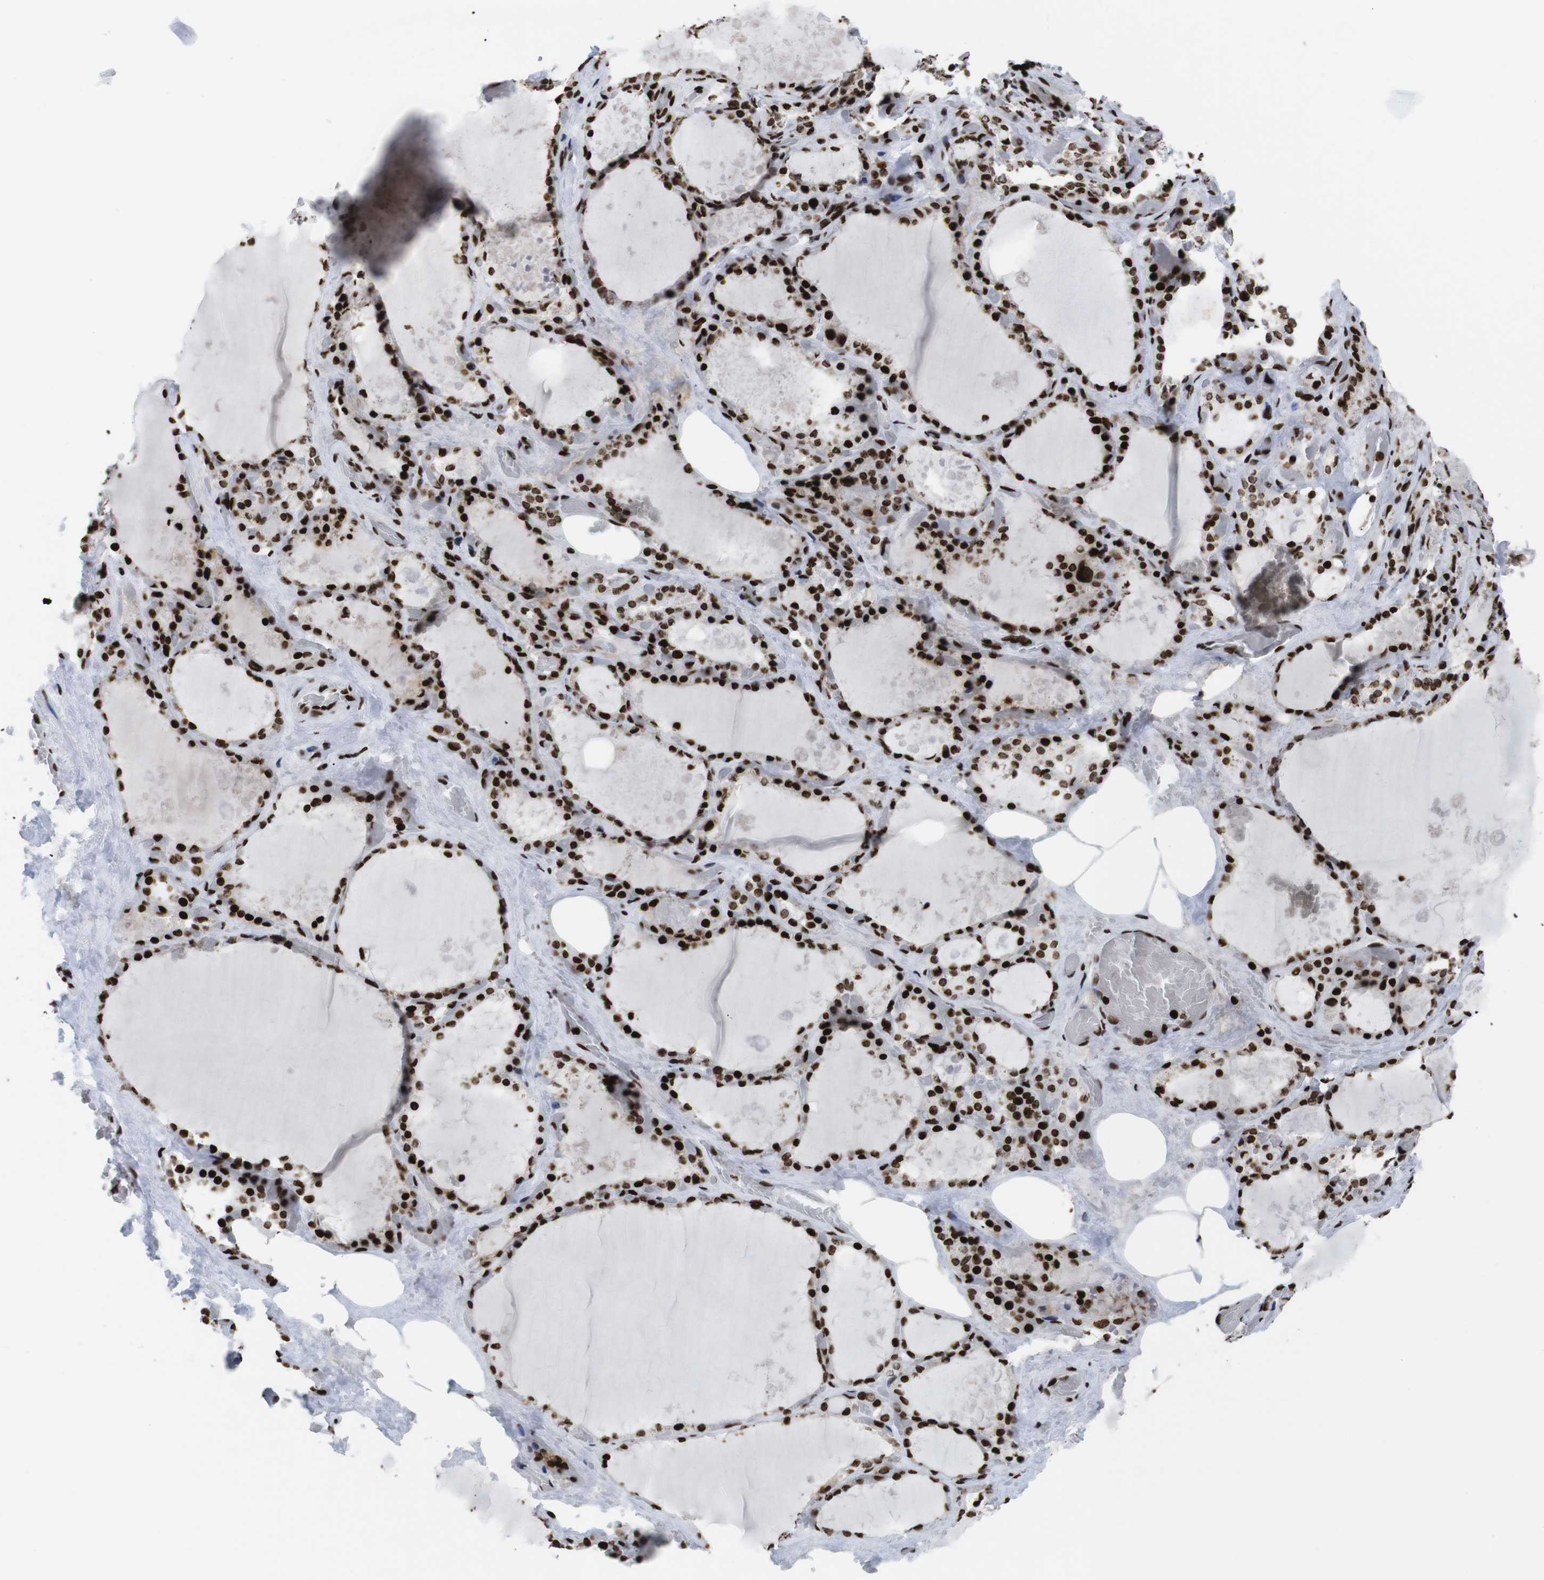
{"staining": {"intensity": "strong", "quantity": ">75%", "location": "nuclear"}, "tissue": "thyroid gland", "cell_type": "Glandular cells", "image_type": "normal", "snomed": [{"axis": "morphology", "description": "Normal tissue, NOS"}, {"axis": "topography", "description": "Thyroid gland"}], "caption": "This histopathology image demonstrates immunohistochemistry (IHC) staining of normal thyroid gland, with high strong nuclear staining in about >75% of glandular cells.", "gene": "H1", "patient": {"sex": "male", "age": 61}}